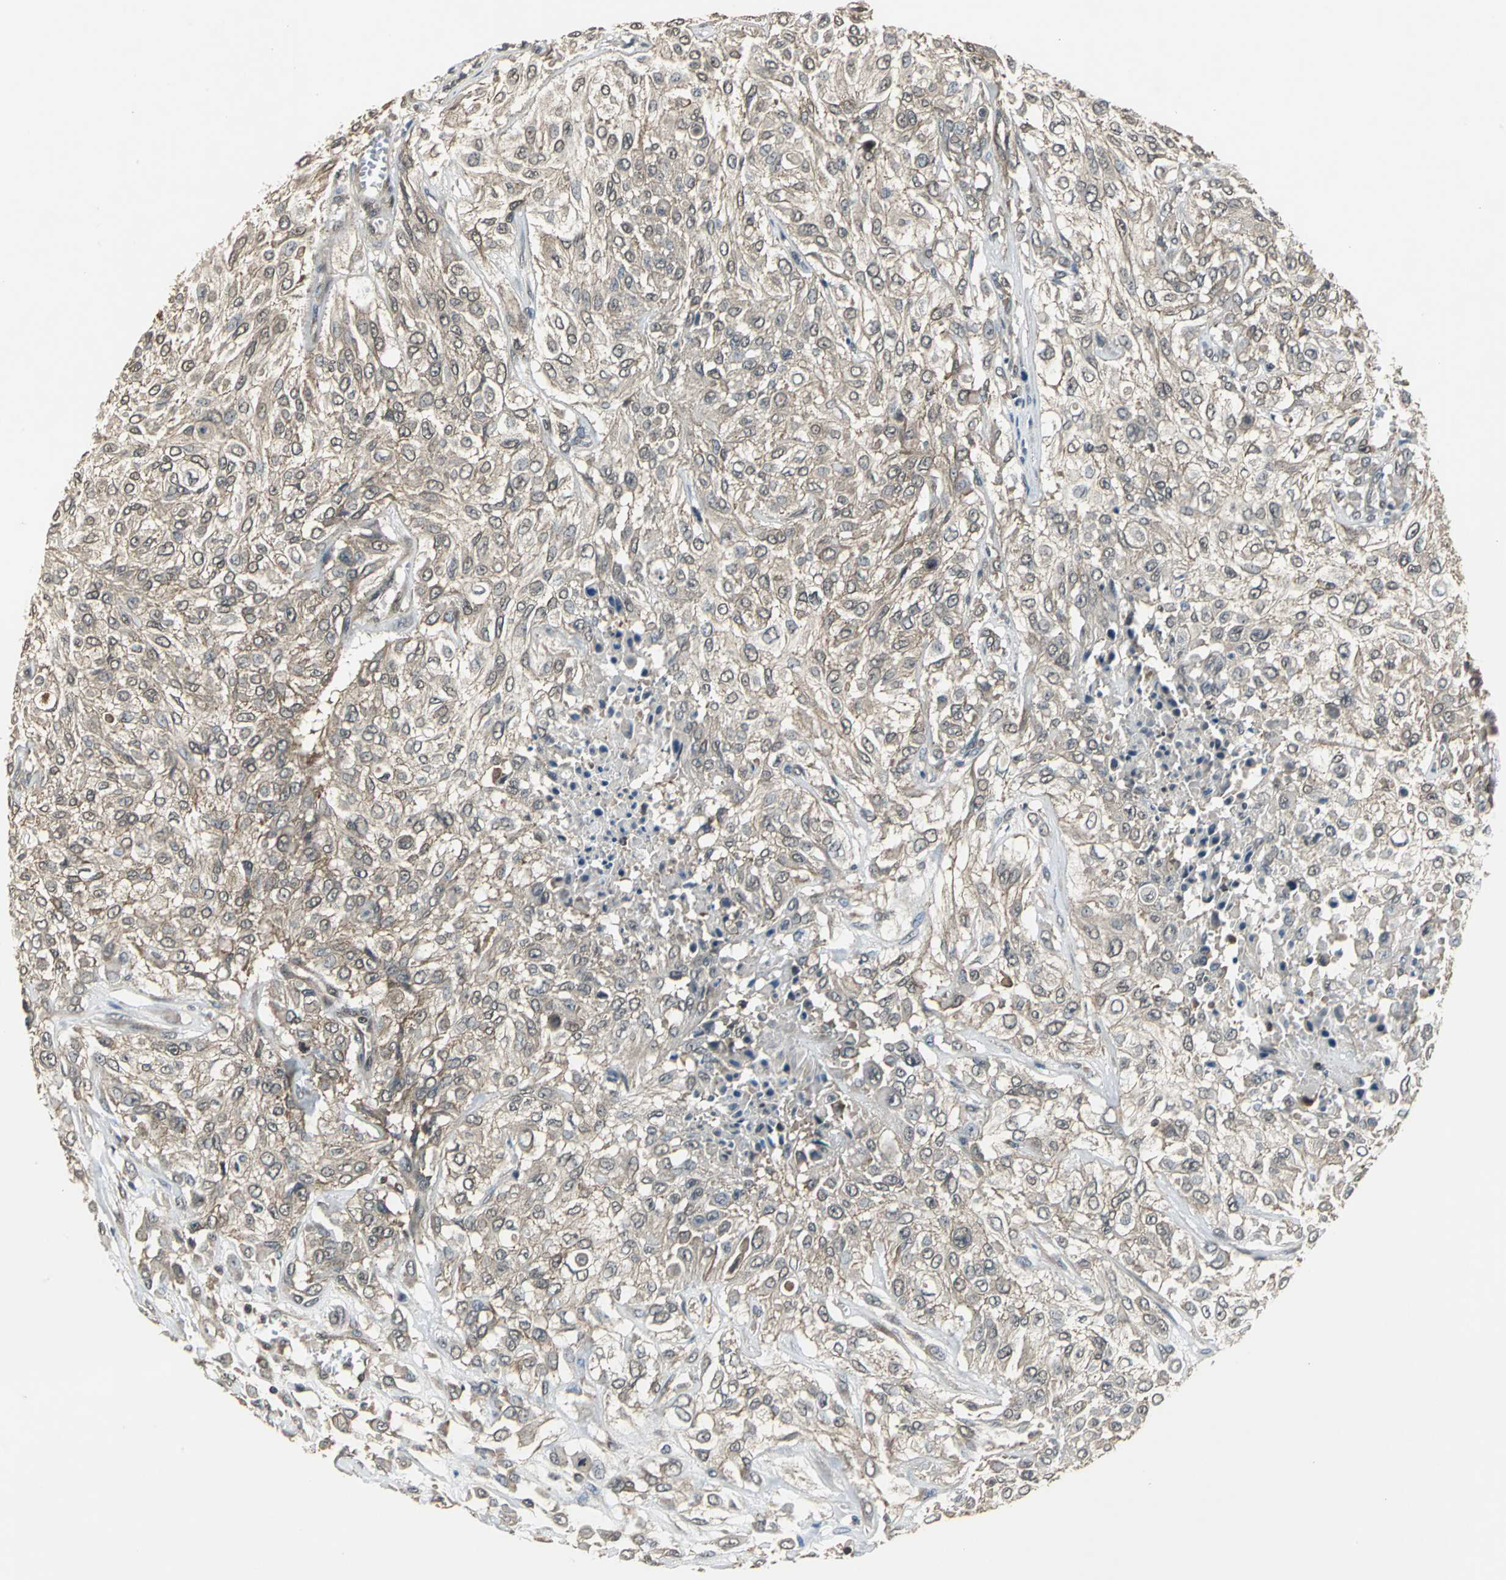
{"staining": {"intensity": "weak", "quantity": ">75%", "location": "cytoplasmic/membranous"}, "tissue": "urothelial cancer", "cell_type": "Tumor cells", "image_type": "cancer", "snomed": [{"axis": "morphology", "description": "Urothelial carcinoma, High grade"}, {"axis": "topography", "description": "Urinary bladder"}], "caption": "Weak cytoplasmic/membranous positivity is present in approximately >75% of tumor cells in urothelial cancer. The protein of interest is shown in brown color, while the nuclei are stained blue.", "gene": "EIF2B2", "patient": {"sex": "male", "age": 57}}